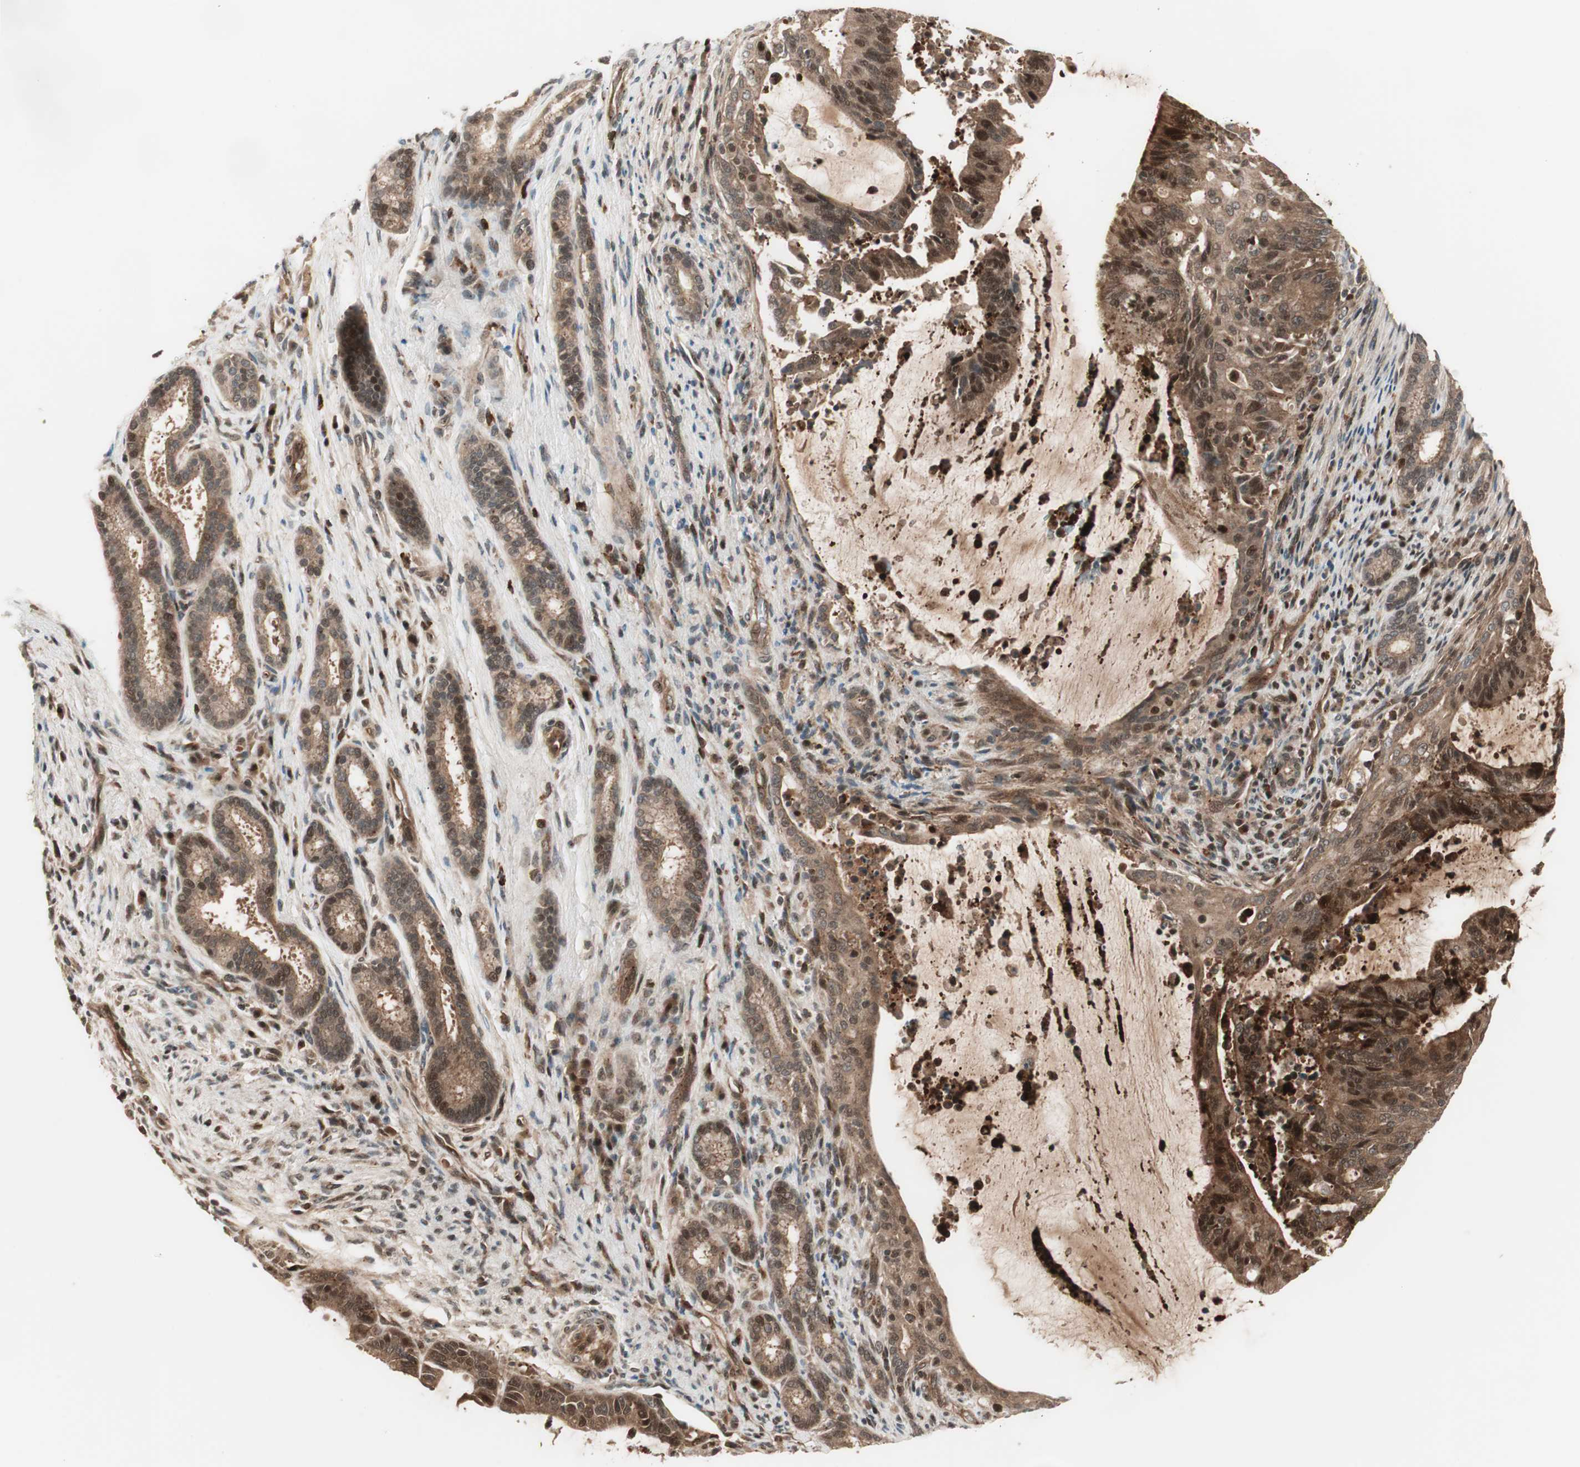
{"staining": {"intensity": "strong", "quantity": ">75%", "location": "cytoplasmic/membranous,nuclear"}, "tissue": "liver cancer", "cell_type": "Tumor cells", "image_type": "cancer", "snomed": [{"axis": "morphology", "description": "Cholangiocarcinoma"}, {"axis": "topography", "description": "Liver"}], "caption": "Immunohistochemical staining of human cholangiocarcinoma (liver) demonstrates high levels of strong cytoplasmic/membranous and nuclear protein positivity in approximately >75% of tumor cells.", "gene": "PRKG2", "patient": {"sex": "female", "age": 73}}